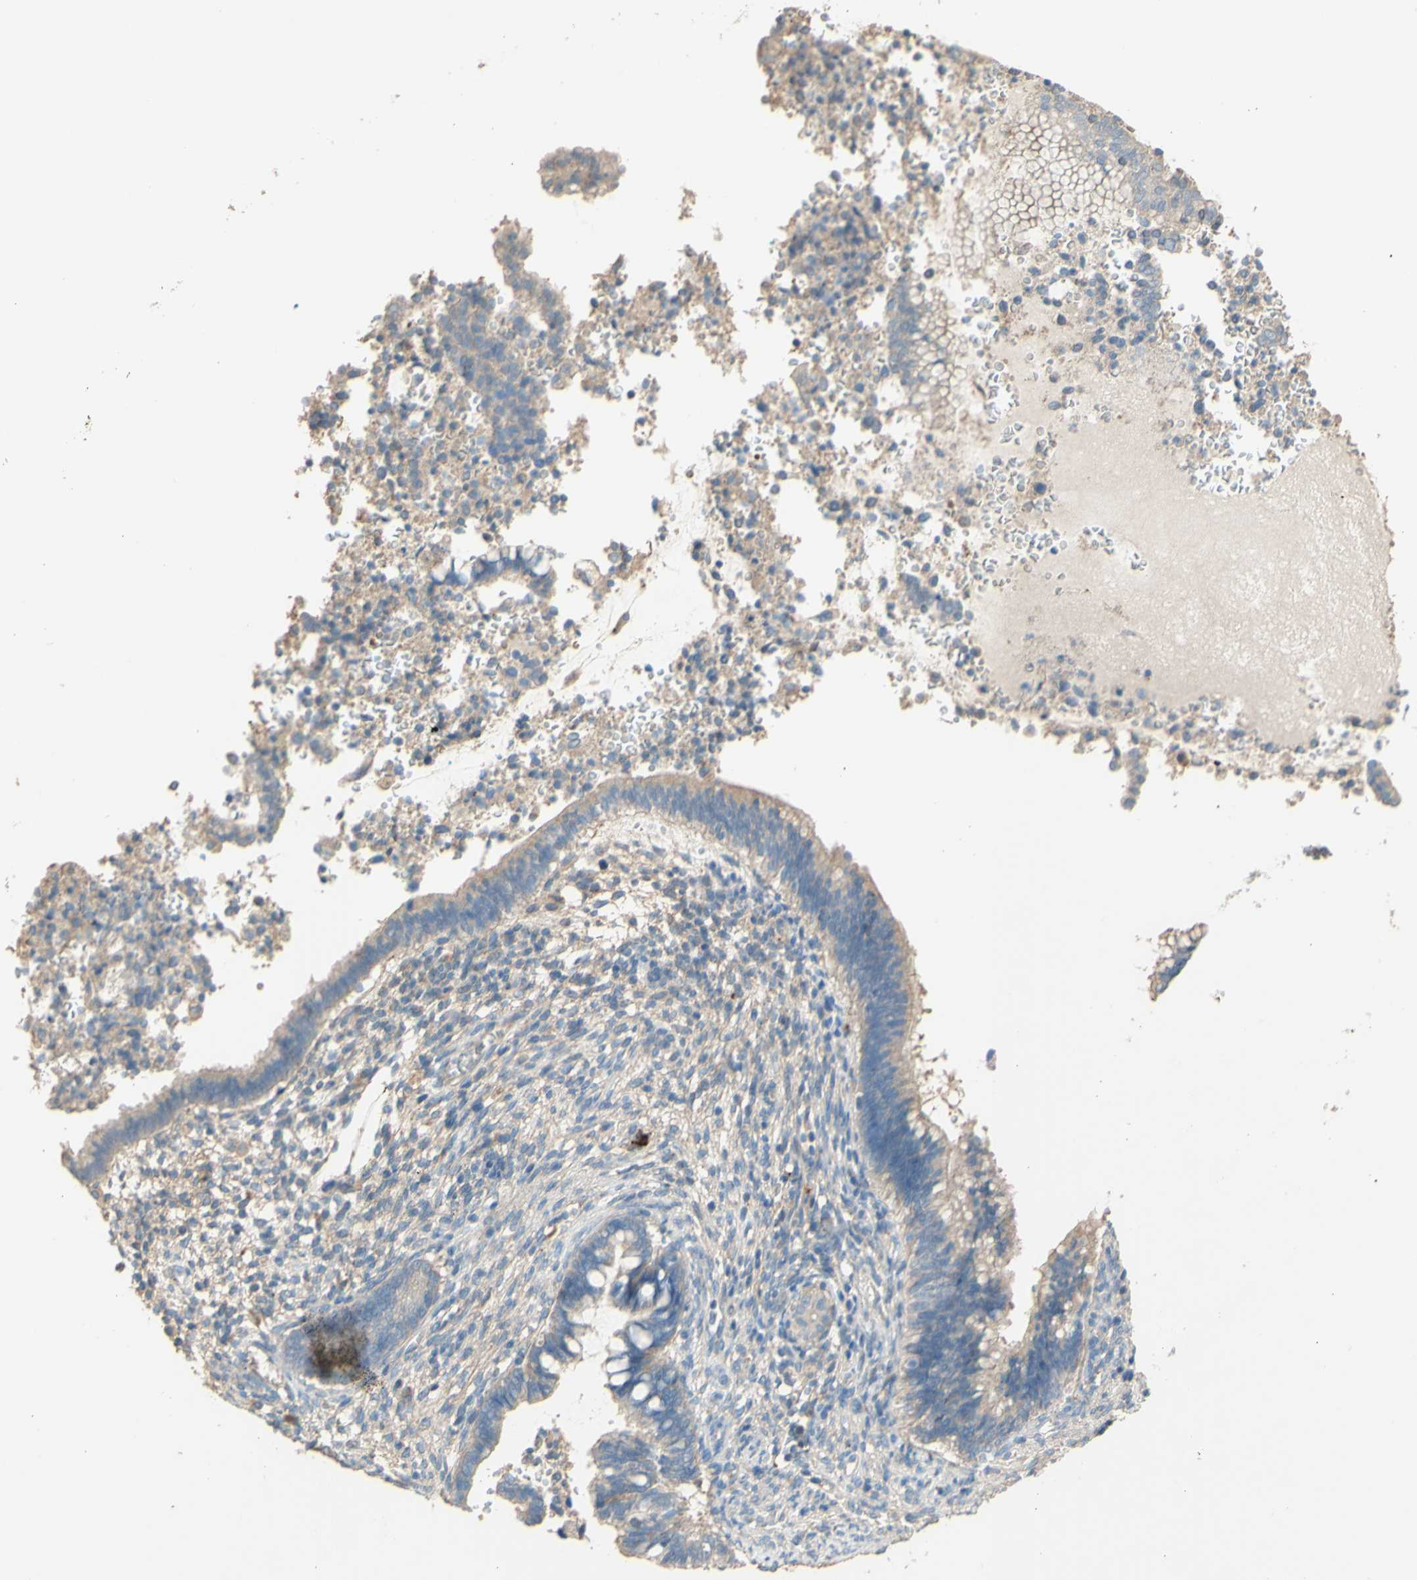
{"staining": {"intensity": "weak", "quantity": "25%-75%", "location": "cytoplasmic/membranous"}, "tissue": "cervical cancer", "cell_type": "Tumor cells", "image_type": "cancer", "snomed": [{"axis": "morphology", "description": "Adenocarcinoma, NOS"}, {"axis": "topography", "description": "Cervix"}], "caption": "Cervical cancer (adenocarcinoma) tissue reveals weak cytoplasmic/membranous positivity in approximately 25%-75% of tumor cells (Brightfield microscopy of DAB IHC at high magnification).", "gene": "DKK3", "patient": {"sex": "female", "age": 44}}